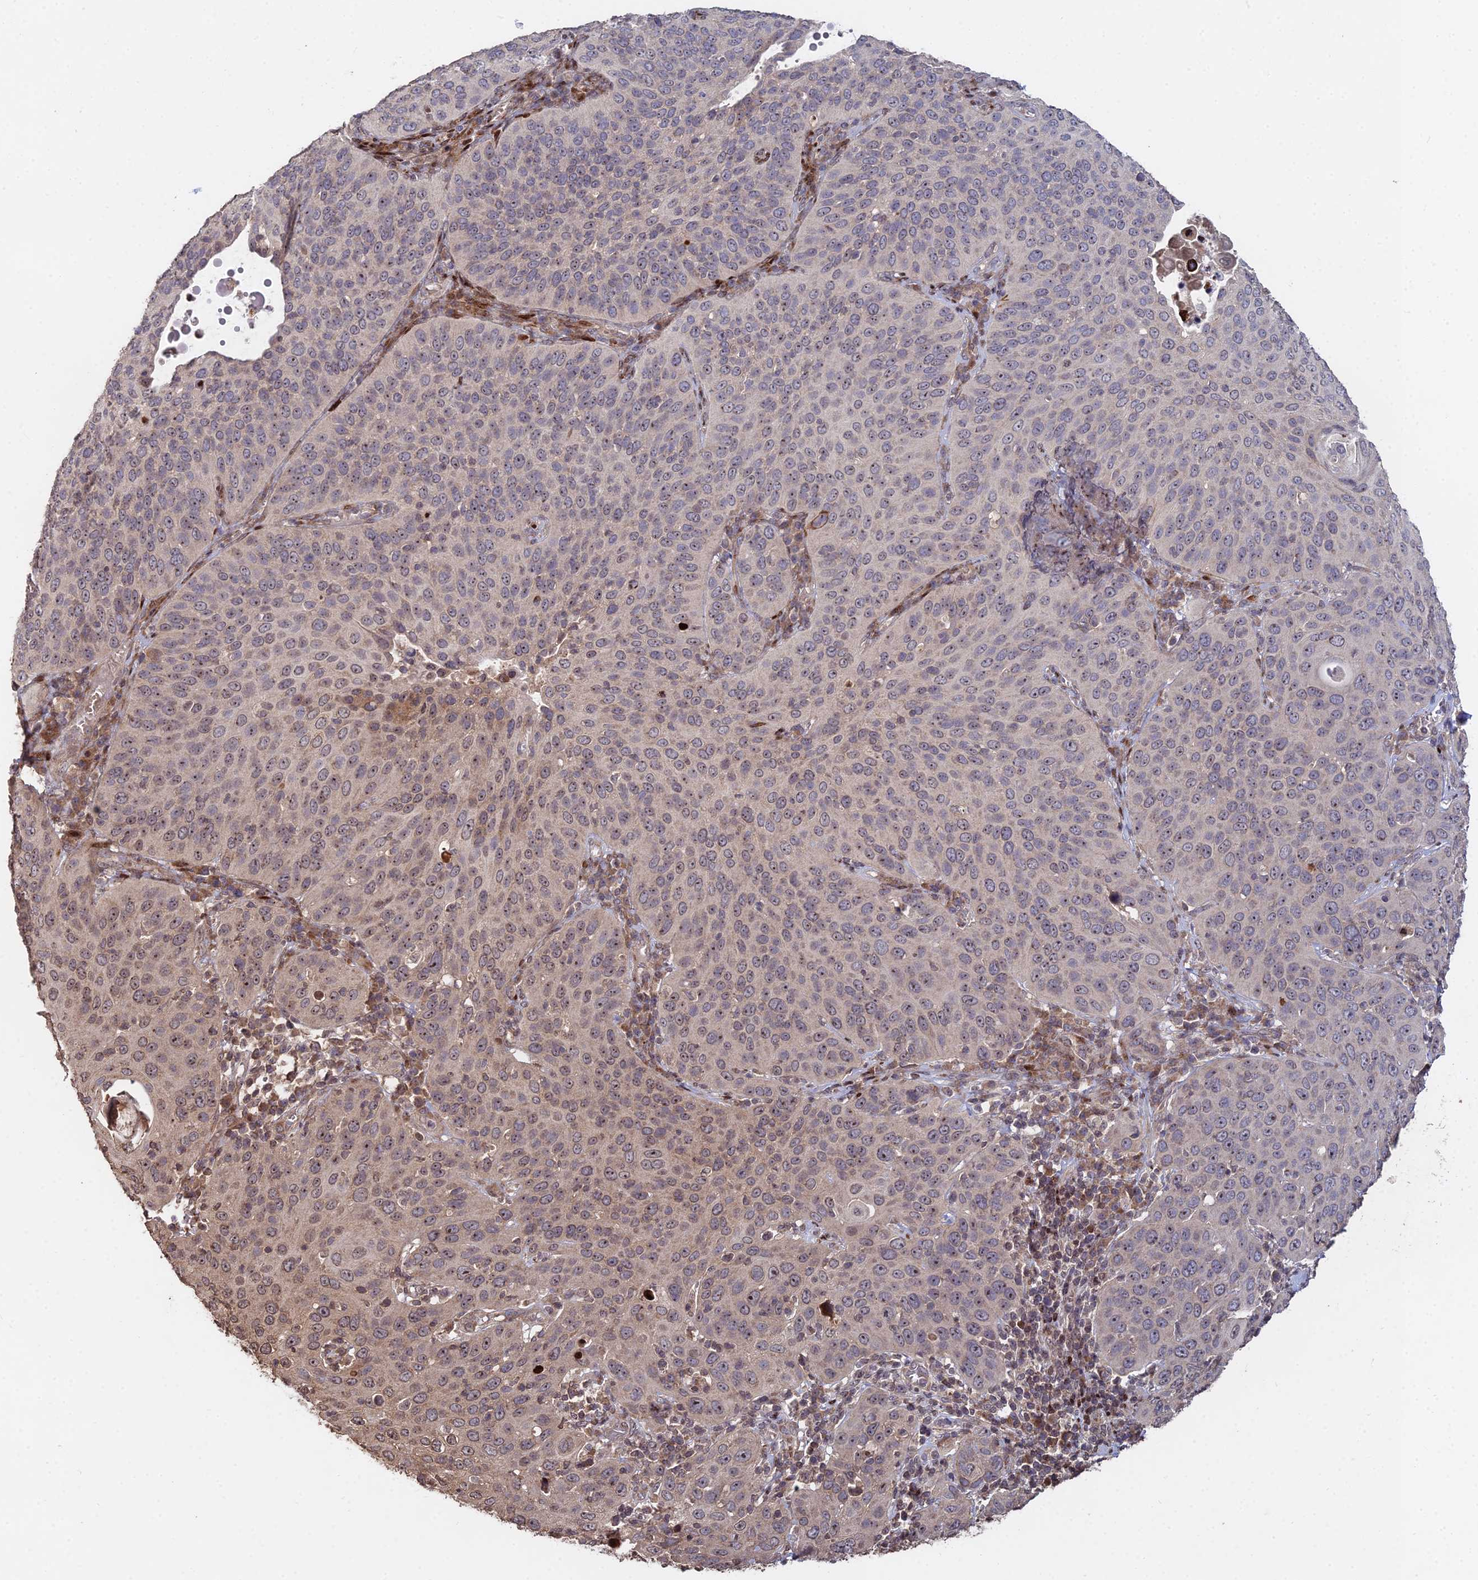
{"staining": {"intensity": "weak", "quantity": "25%-75%", "location": "cytoplasmic/membranous,nuclear"}, "tissue": "cervical cancer", "cell_type": "Tumor cells", "image_type": "cancer", "snomed": [{"axis": "morphology", "description": "Squamous cell carcinoma, NOS"}, {"axis": "topography", "description": "Cervix"}], "caption": "Immunohistochemical staining of human cervical squamous cell carcinoma demonstrates low levels of weak cytoplasmic/membranous and nuclear staining in about 25%-75% of tumor cells. Immunohistochemistry stains the protein of interest in brown and the nuclei are stained blue.", "gene": "RBMS2", "patient": {"sex": "female", "age": 36}}